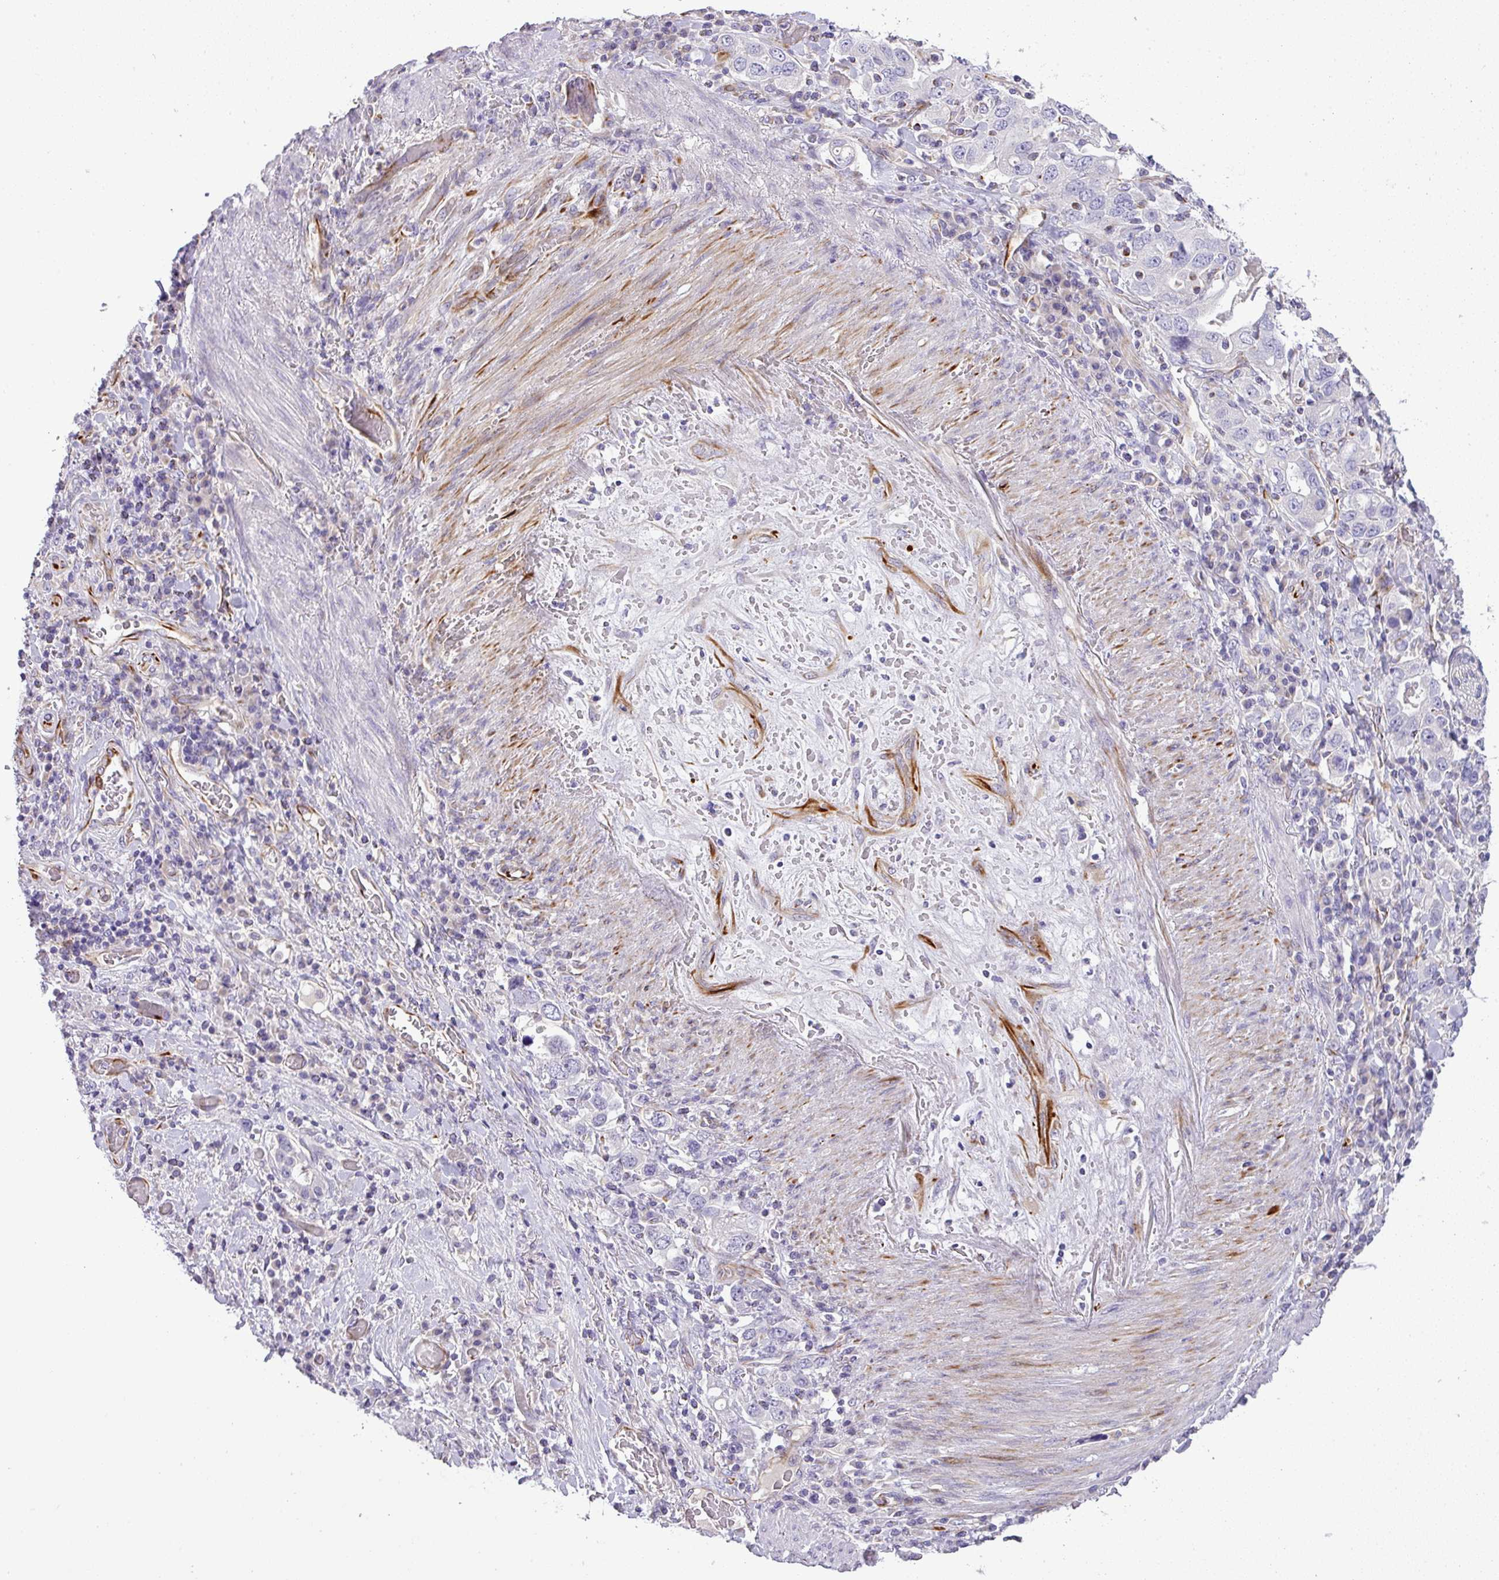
{"staining": {"intensity": "negative", "quantity": "none", "location": "none"}, "tissue": "stomach cancer", "cell_type": "Tumor cells", "image_type": "cancer", "snomed": [{"axis": "morphology", "description": "Adenocarcinoma, NOS"}, {"axis": "topography", "description": "Stomach, upper"}, {"axis": "topography", "description": "Stomach"}], "caption": "The IHC histopathology image has no significant staining in tumor cells of stomach cancer (adenocarcinoma) tissue. (DAB (3,3'-diaminobenzidine) IHC with hematoxylin counter stain).", "gene": "ENSG00000273748", "patient": {"sex": "male", "age": 62}}